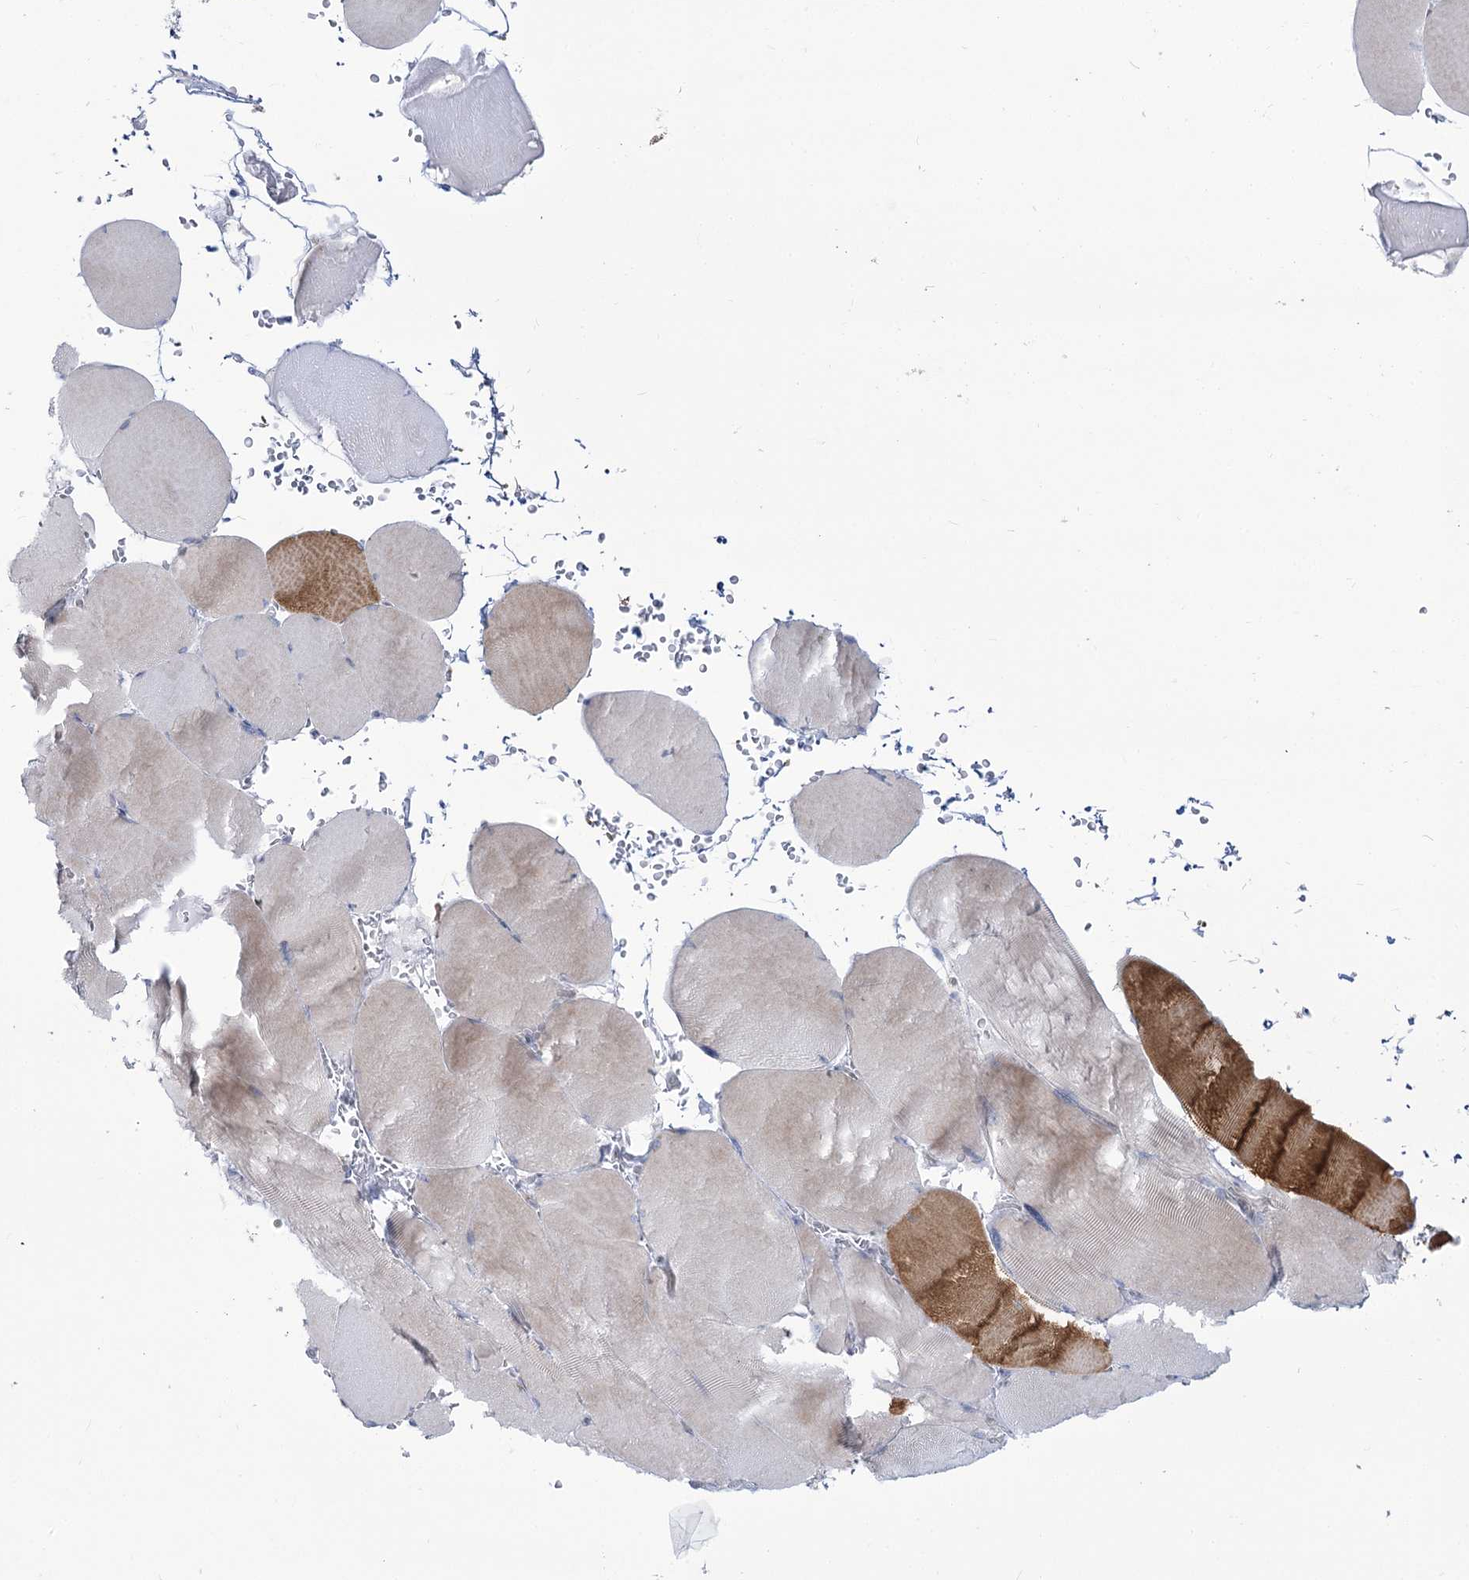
{"staining": {"intensity": "moderate", "quantity": "<25%", "location": "cytoplasmic/membranous"}, "tissue": "skeletal muscle", "cell_type": "Myocytes", "image_type": "normal", "snomed": [{"axis": "morphology", "description": "Normal tissue, NOS"}, {"axis": "topography", "description": "Skeletal muscle"}, {"axis": "topography", "description": "Head-Neck"}], "caption": "Immunohistochemical staining of normal skeletal muscle shows moderate cytoplasmic/membranous protein expression in about <25% of myocytes.", "gene": "SUOX", "patient": {"sex": "male", "age": 66}}